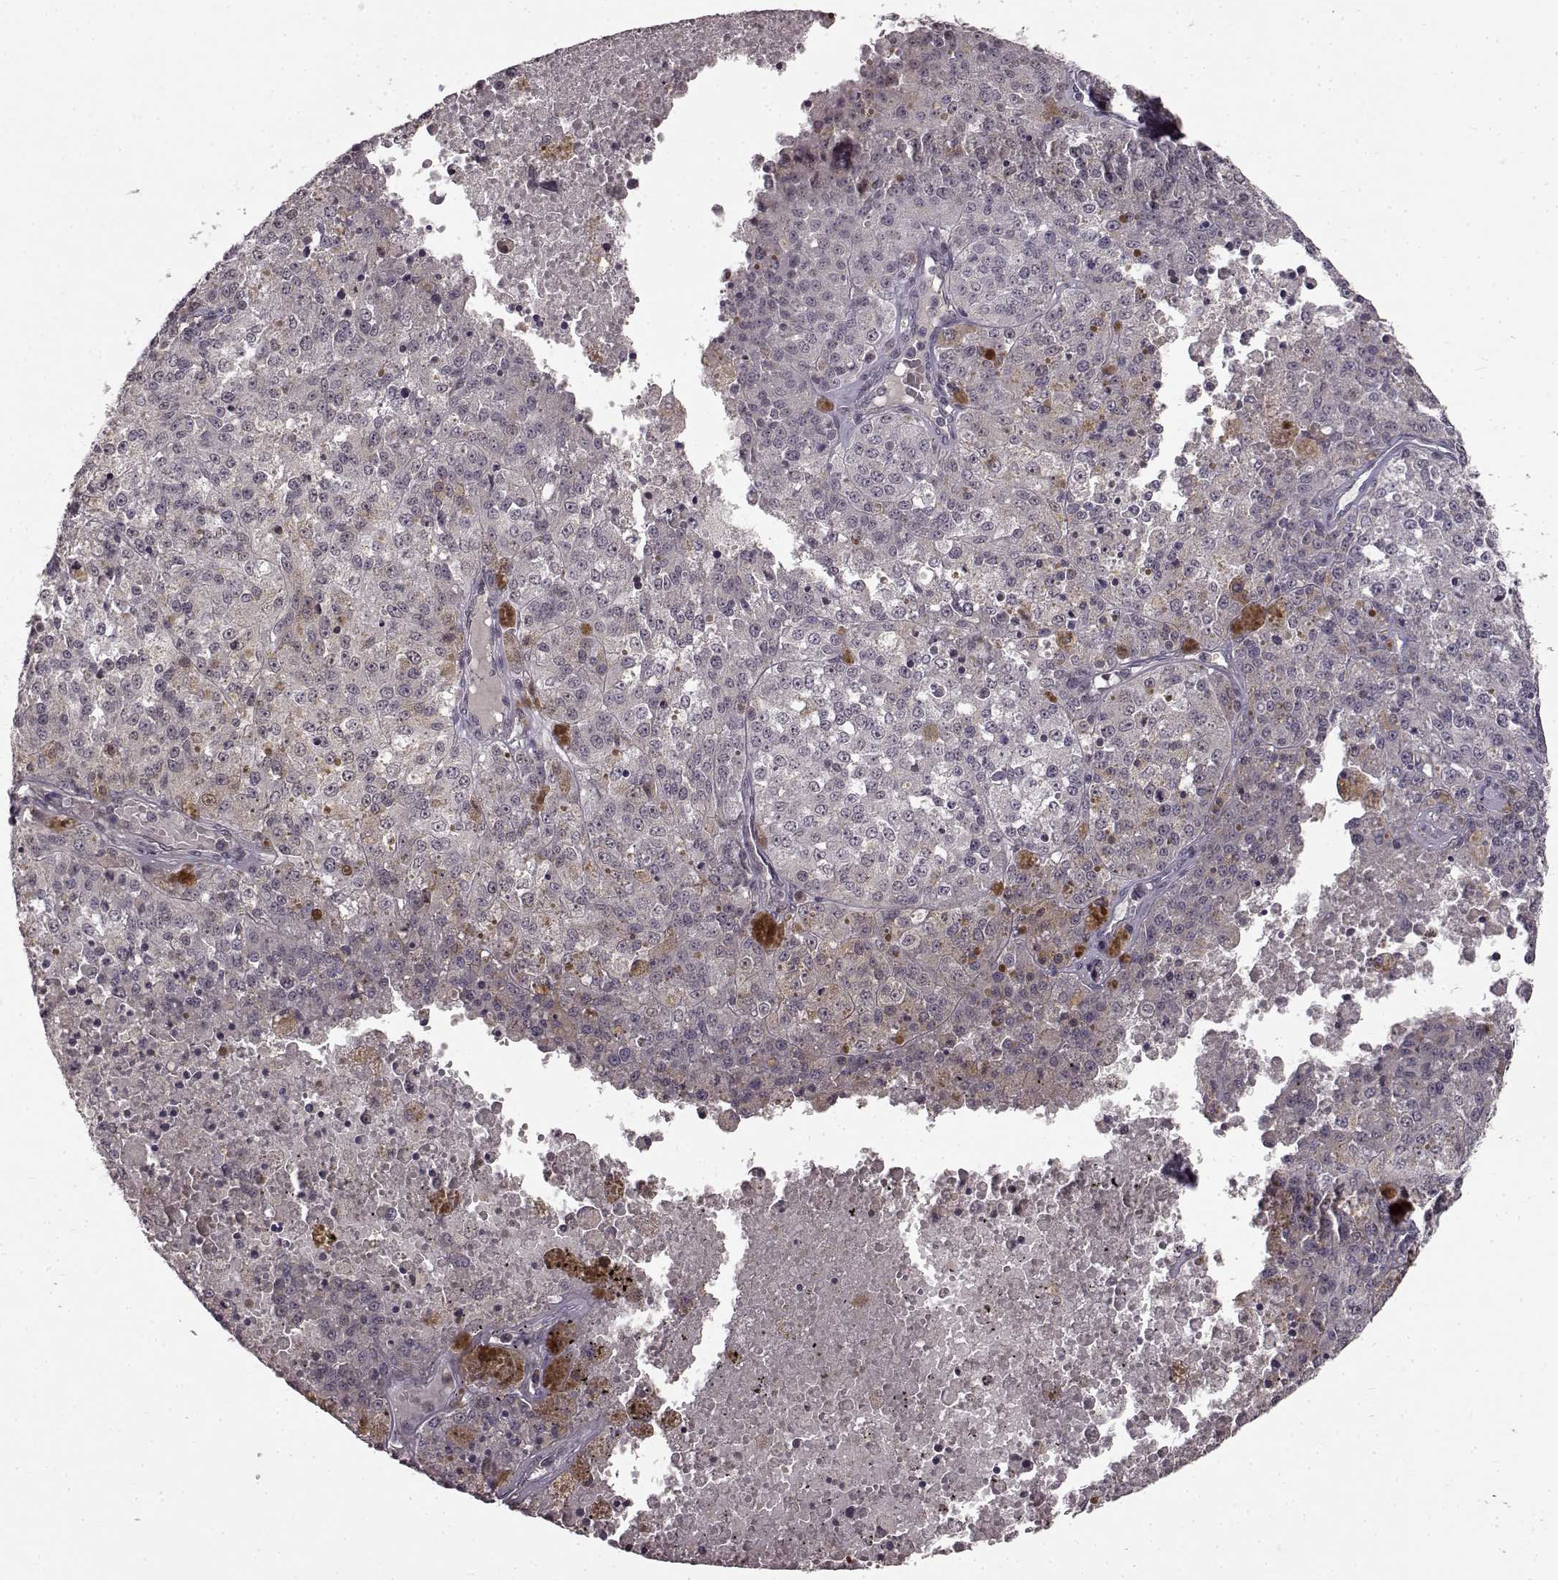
{"staining": {"intensity": "negative", "quantity": "none", "location": "none"}, "tissue": "melanoma", "cell_type": "Tumor cells", "image_type": "cancer", "snomed": [{"axis": "morphology", "description": "Malignant melanoma, Metastatic site"}, {"axis": "topography", "description": "Lymph node"}], "caption": "Immunohistochemical staining of human malignant melanoma (metastatic site) demonstrates no significant expression in tumor cells. (Brightfield microscopy of DAB immunohistochemistry (IHC) at high magnification).", "gene": "NTRK2", "patient": {"sex": "female", "age": 64}}